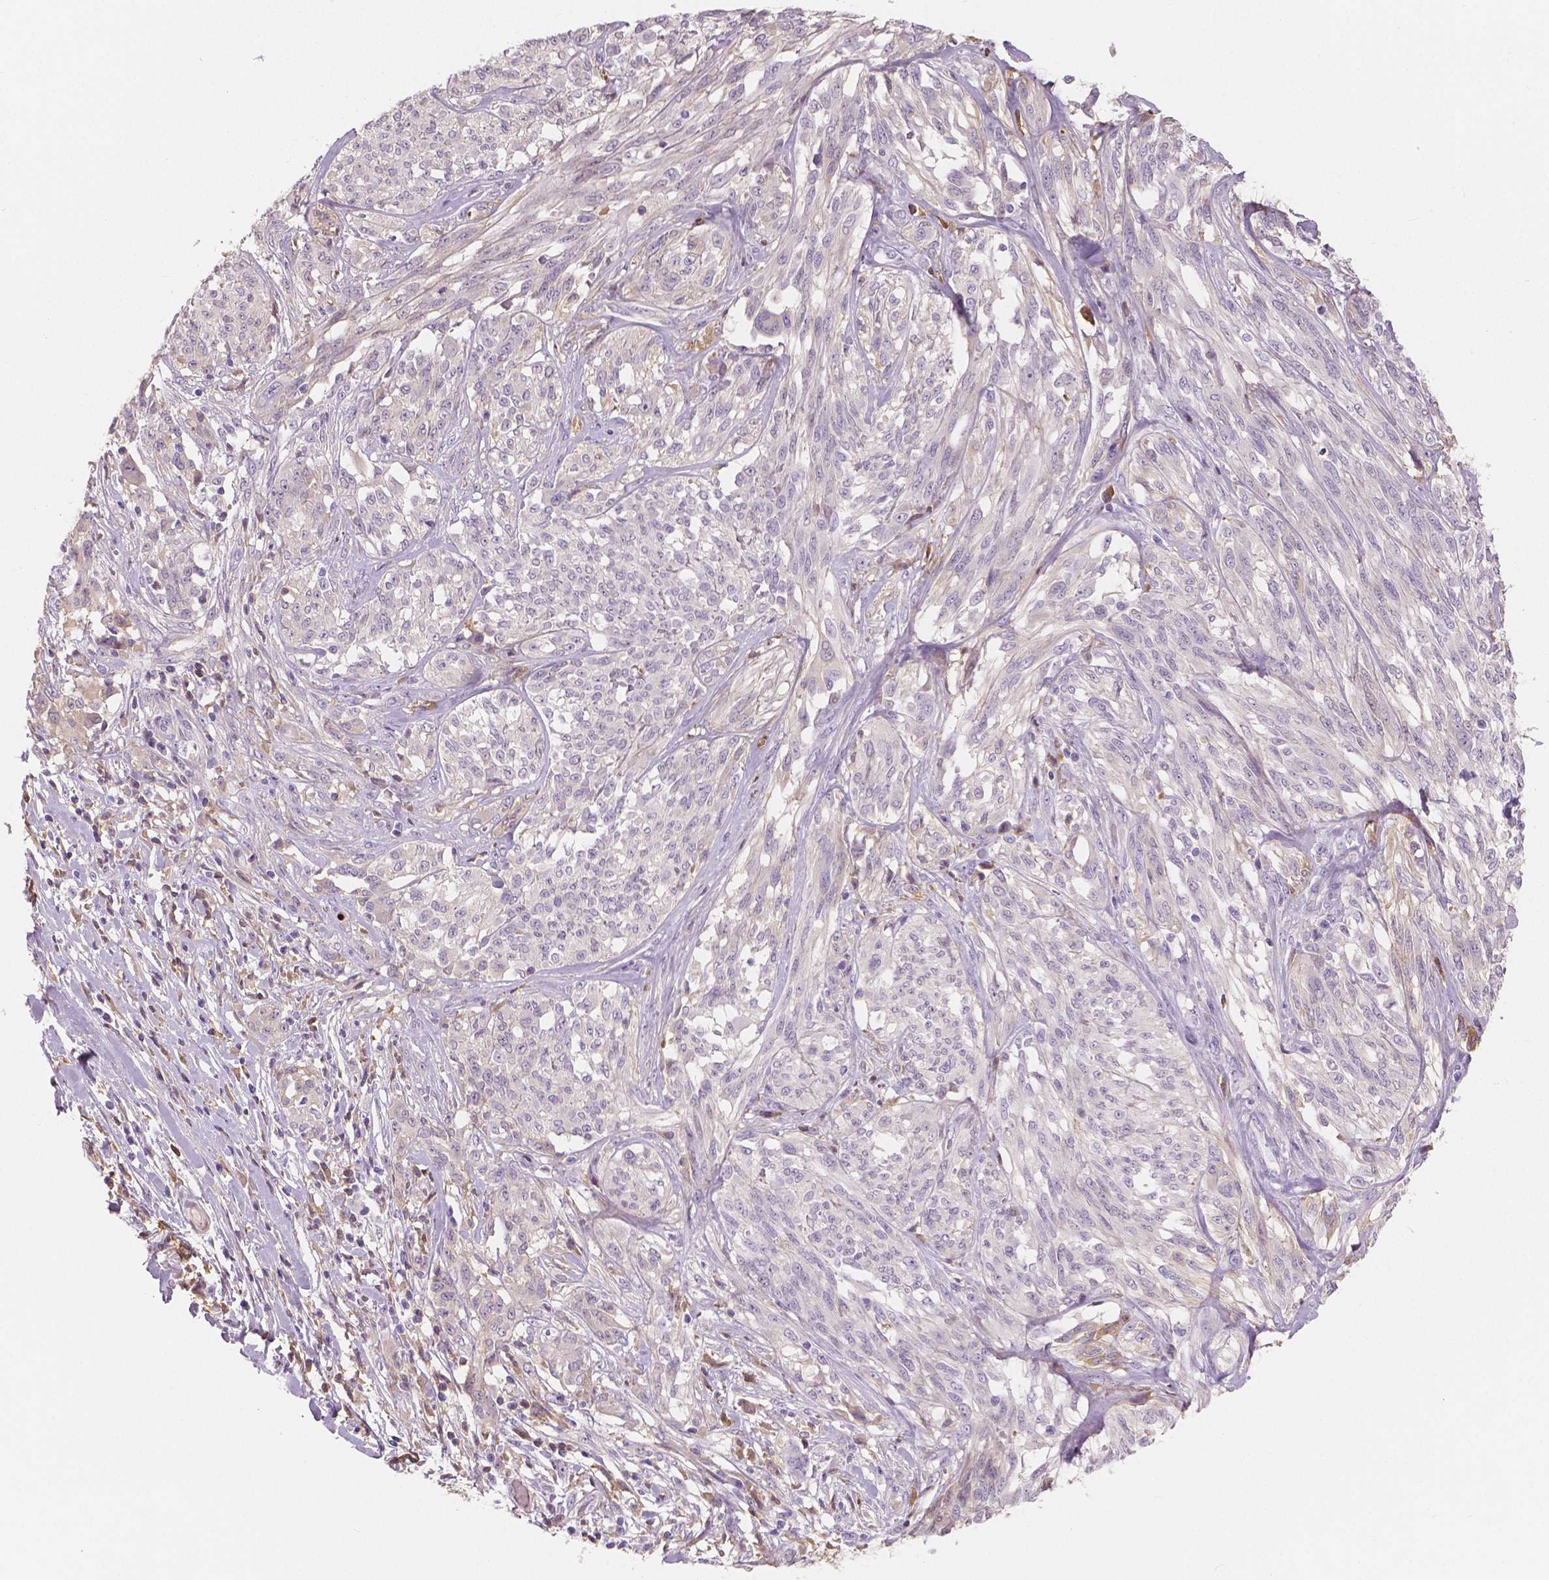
{"staining": {"intensity": "negative", "quantity": "none", "location": "none"}, "tissue": "melanoma", "cell_type": "Tumor cells", "image_type": "cancer", "snomed": [{"axis": "morphology", "description": "Malignant melanoma, NOS"}, {"axis": "topography", "description": "Skin"}], "caption": "Tumor cells show no significant protein expression in malignant melanoma. The staining was performed using DAB to visualize the protein expression in brown, while the nuclei were stained in blue with hematoxylin (Magnification: 20x).", "gene": "APOA4", "patient": {"sex": "female", "age": 91}}